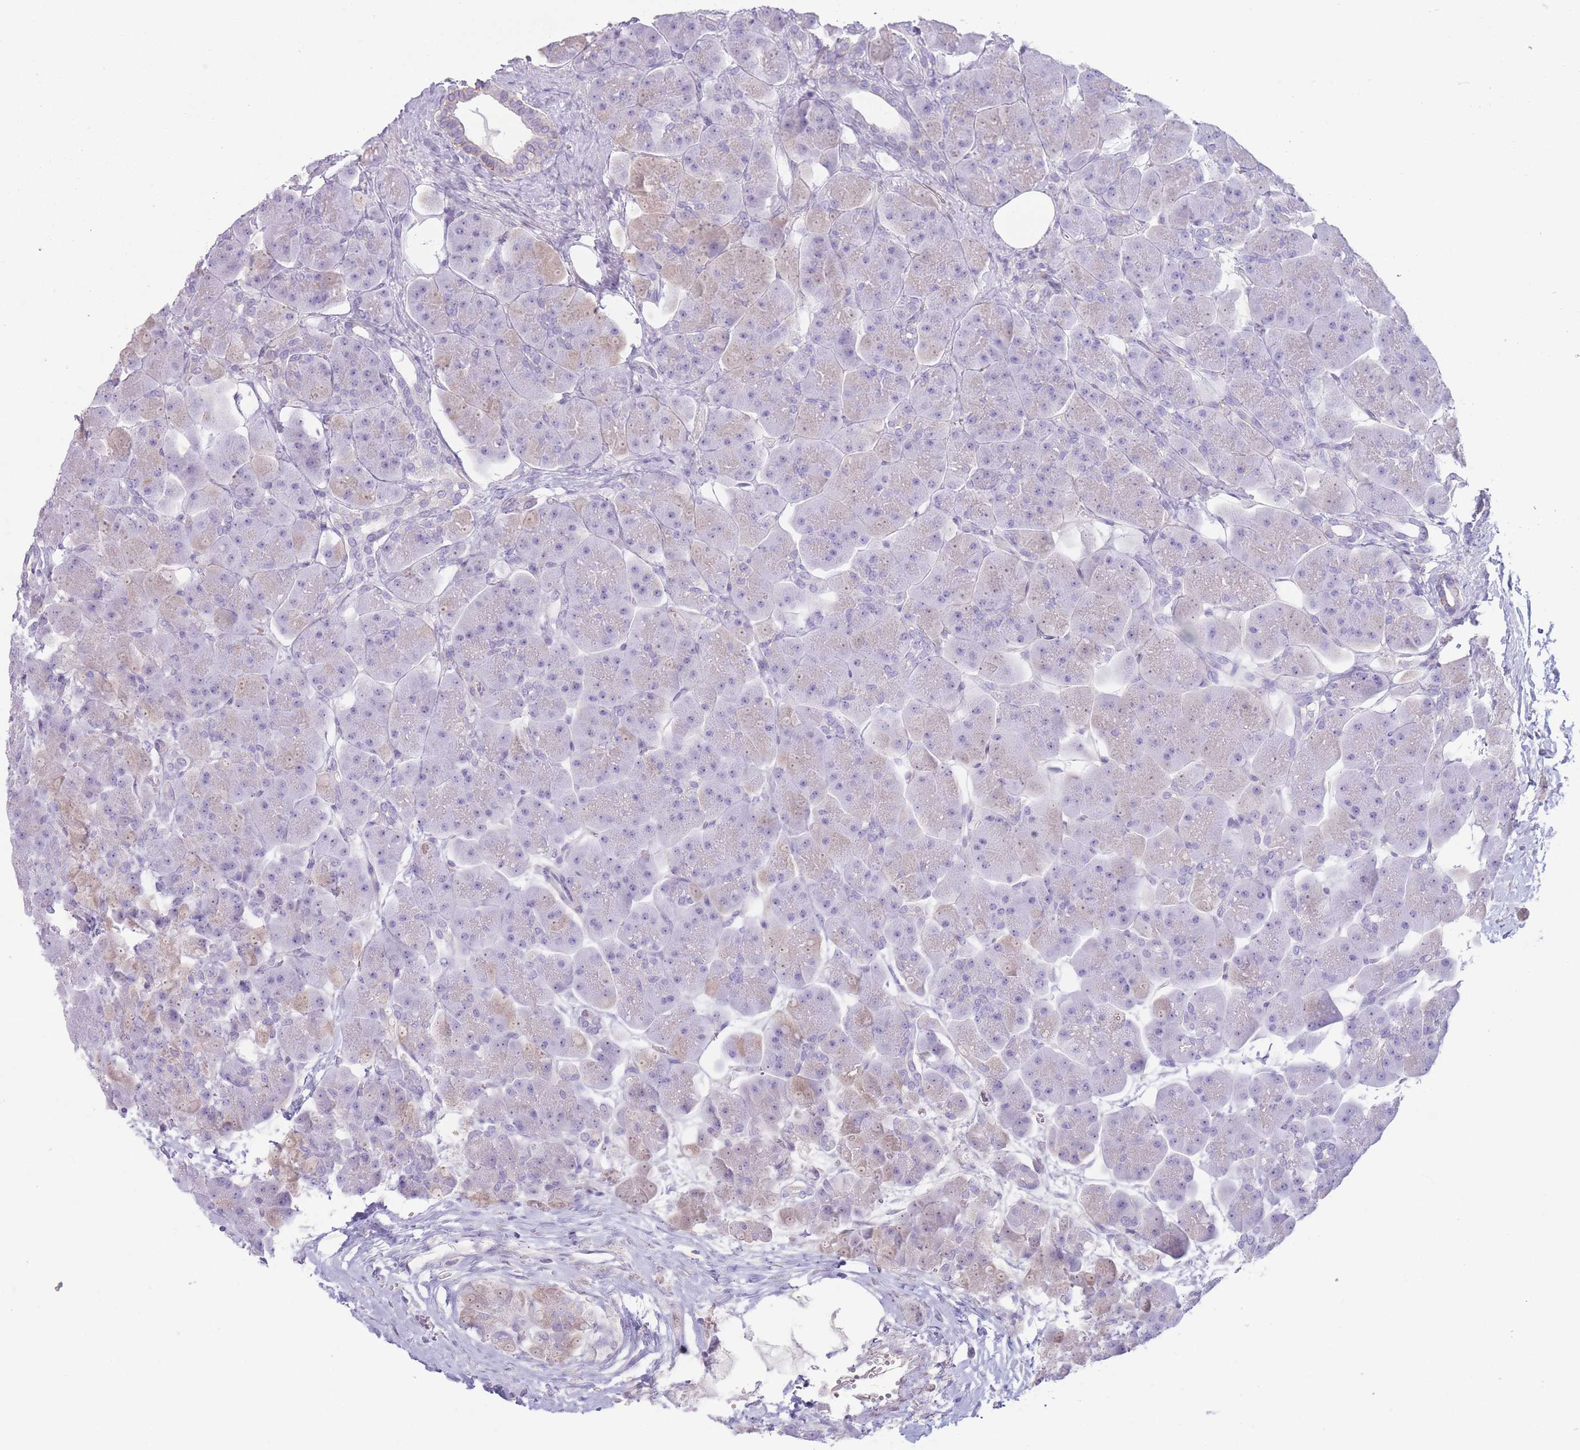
{"staining": {"intensity": "weak", "quantity": "<25%", "location": "cytoplasmic/membranous"}, "tissue": "pancreas", "cell_type": "Exocrine glandular cells", "image_type": "normal", "snomed": [{"axis": "morphology", "description": "Normal tissue, NOS"}, {"axis": "topography", "description": "Pancreas"}], "caption": "Immunohistochemical staining of benign human pancreas exhibits no significant positivity in exocrine glandular cells.", "gene": "UTP14A", "patient": {"sex": "male", "age": 66}}